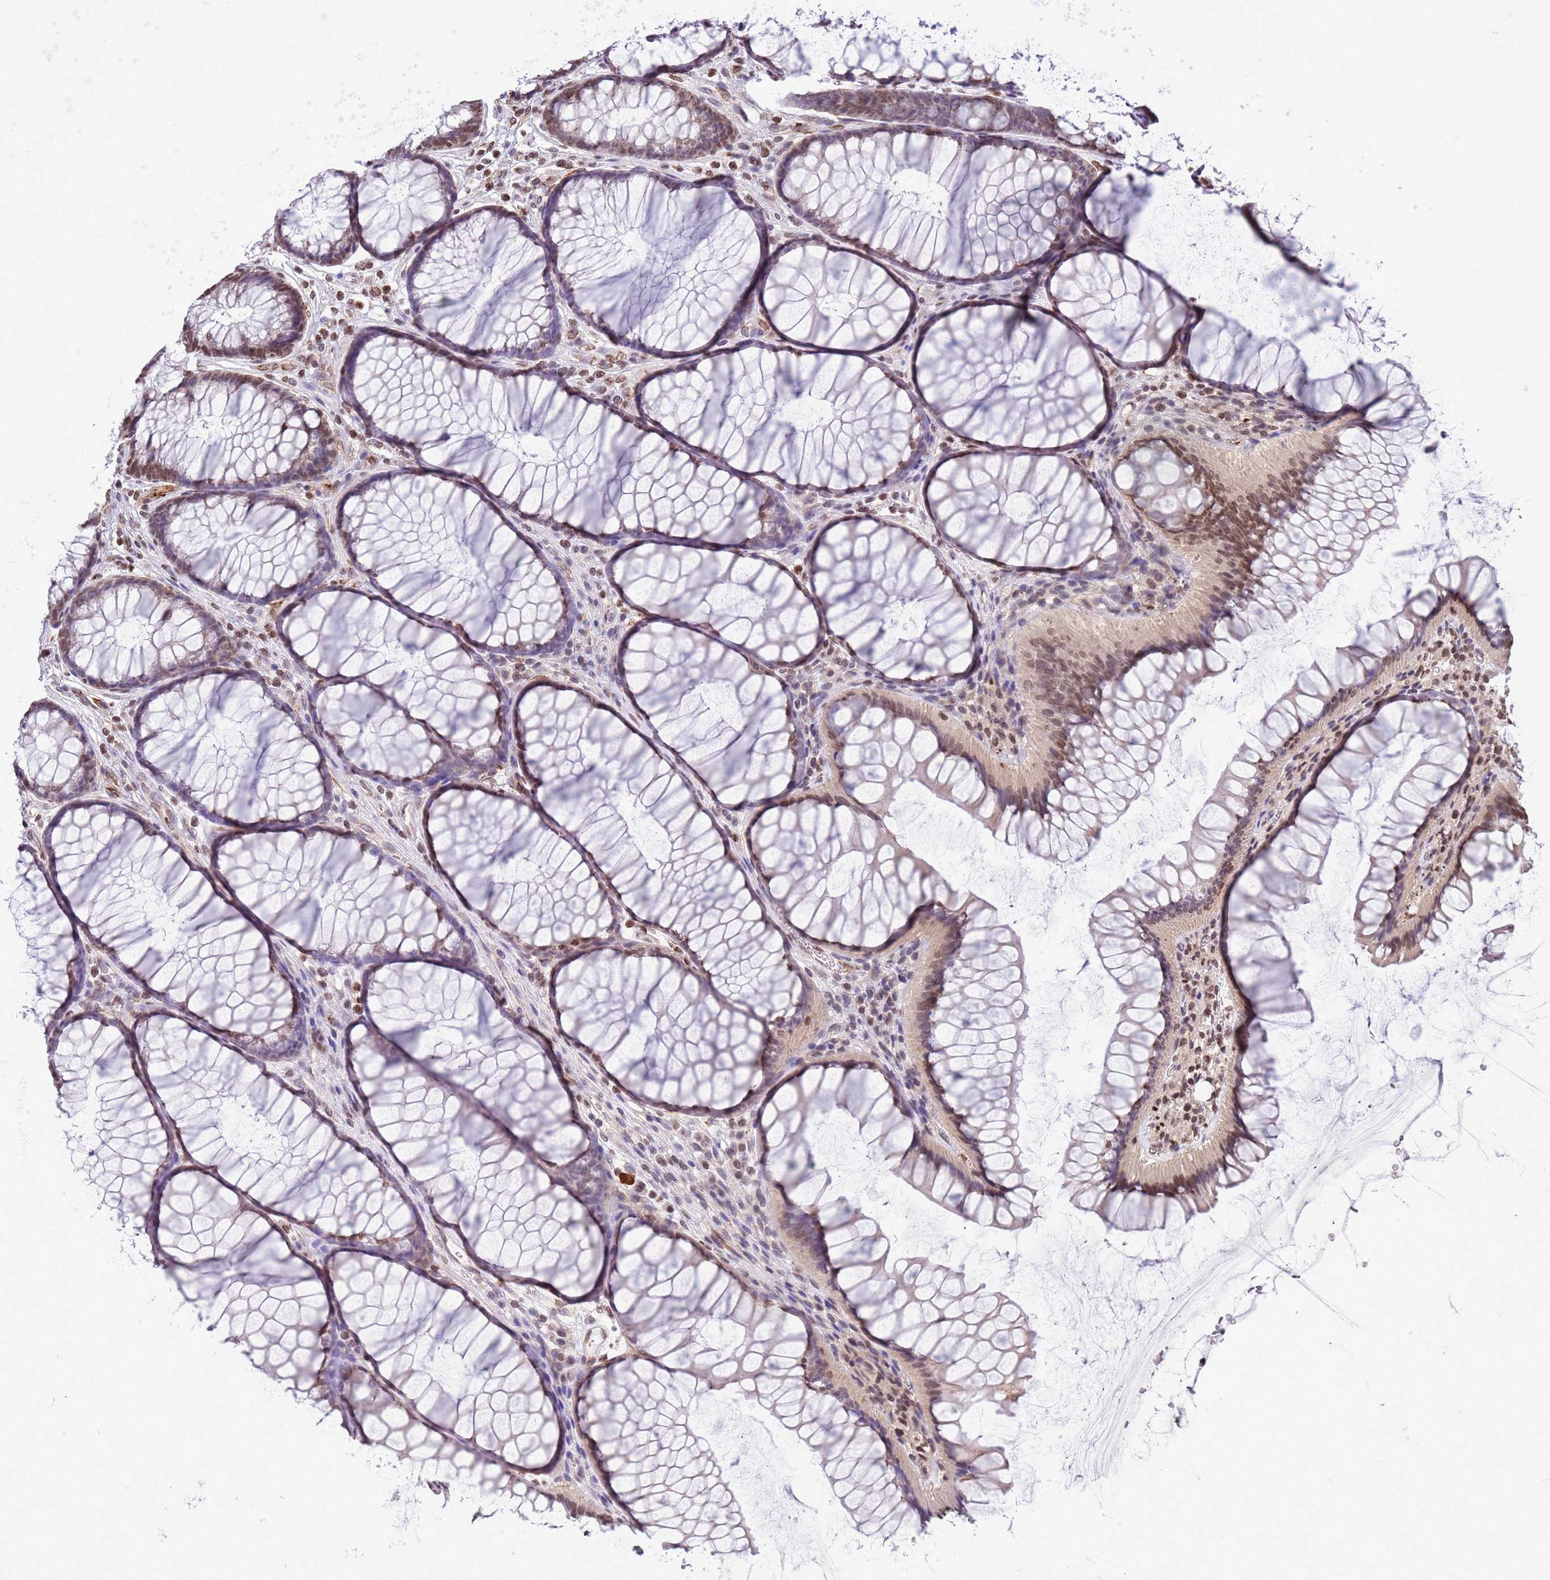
{"staining": {"intensity": "negative", "quantity": "none", "location": "none"}, "tissue": "colon", "cell_type": "Endothelial cells", "image_type": "normal", "snomed": [{"axis": "morphology", "description": "Normal tissue, NOS"}, {"axis": "topography", "description": "Colon"}], "caption": "An immunohistochemistry histopathology image of normal colon is shown. There is no staining in endothelial cells of colon.", "gene": "NRIP1", "patient": {"sex": "female", "age": 82}}